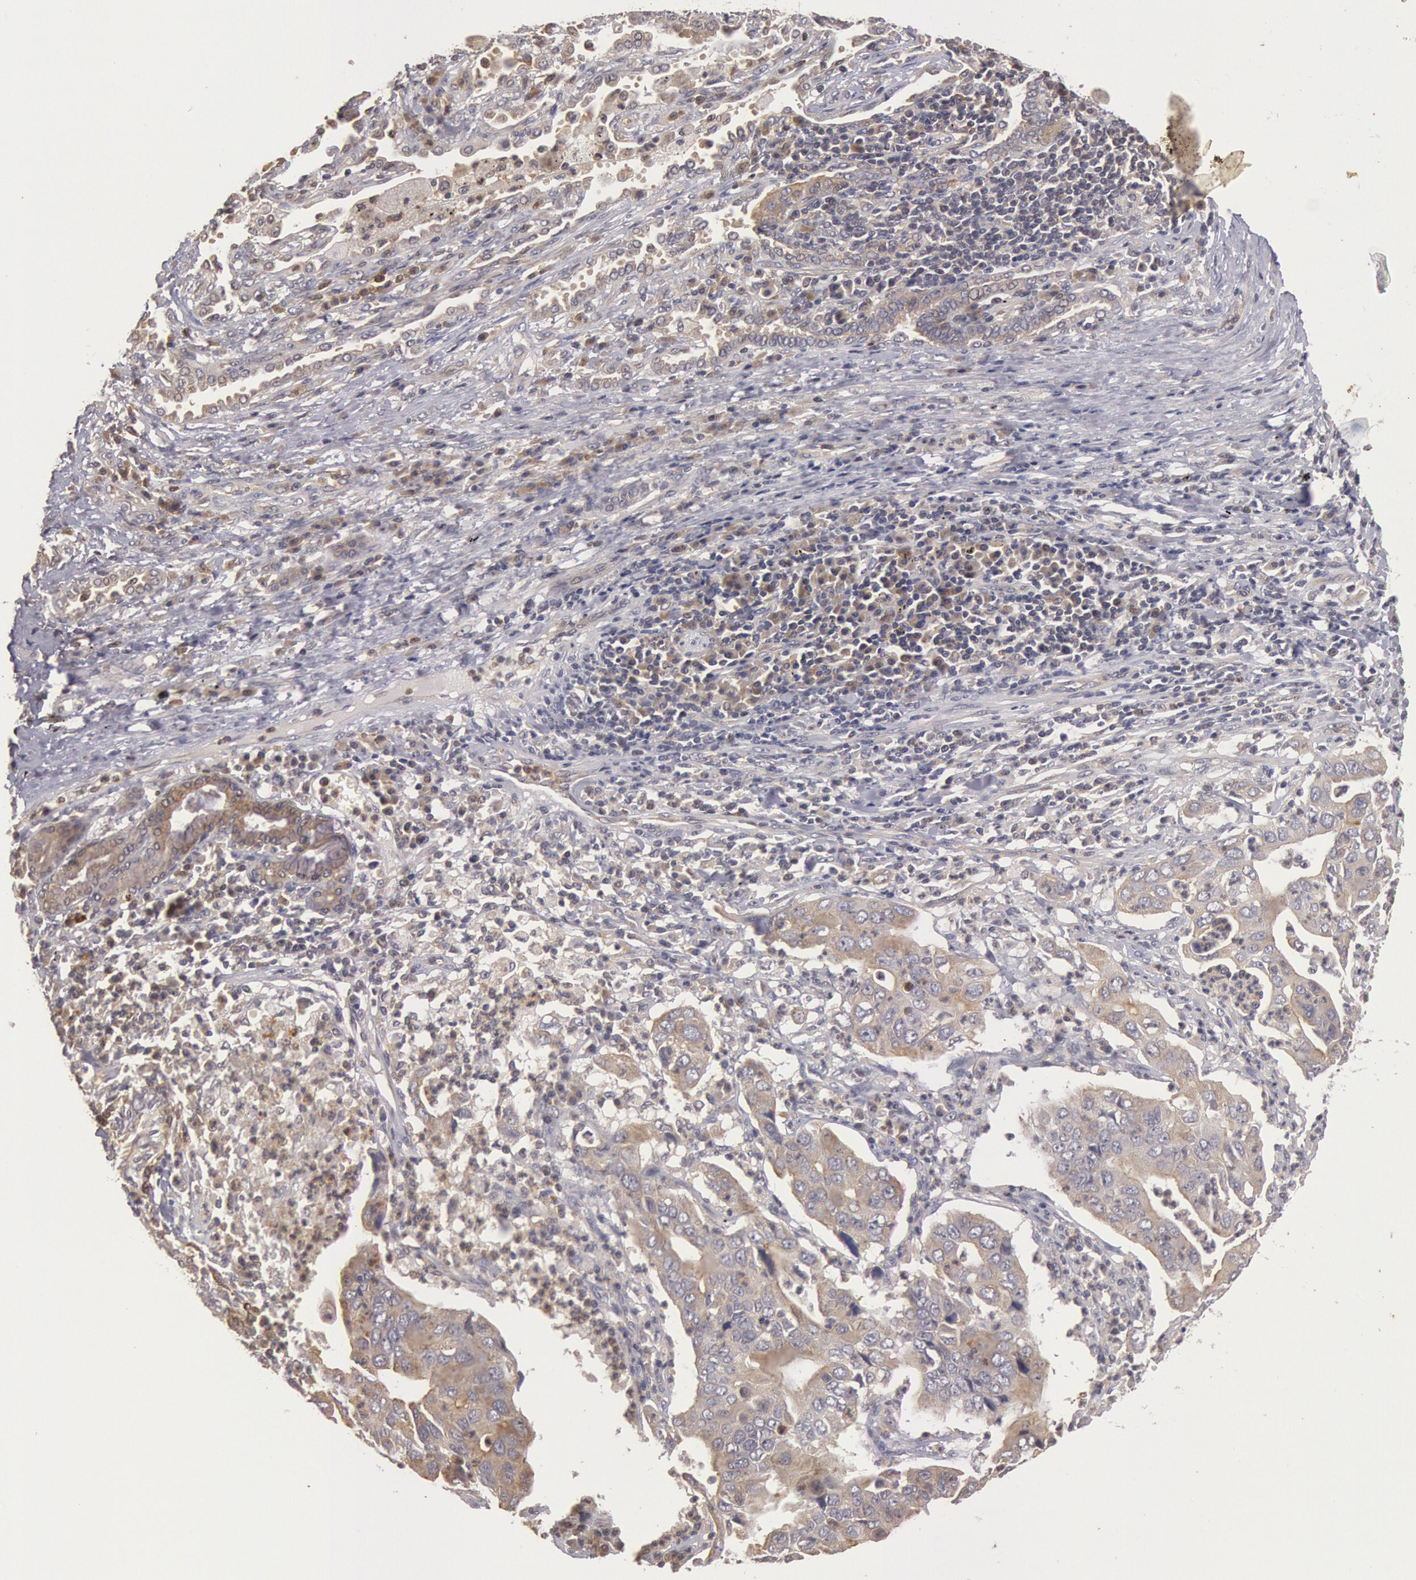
{"staining": {"intensity": "weak", "quantity": "25%-75%", "location": "cytoplasmic/membranous"}, "tissue": "lung cancer", "cell_type": "Tumor cells", "image_type": "cancer", "snomed": [{"axis": "morphology", "description": "Adenocarcinoma, NOS"}, {"axis": "topography", "description": "Lung"}], "caption": "There is low levels of weak cytoplasmic/membranous expression in tumor cells of adenocarcinoma (lung), as demonstrated by immunohistochemical staining (brown color).", "gene": "PLA2G6", "patient": {"sex": "male", "age": 48}}